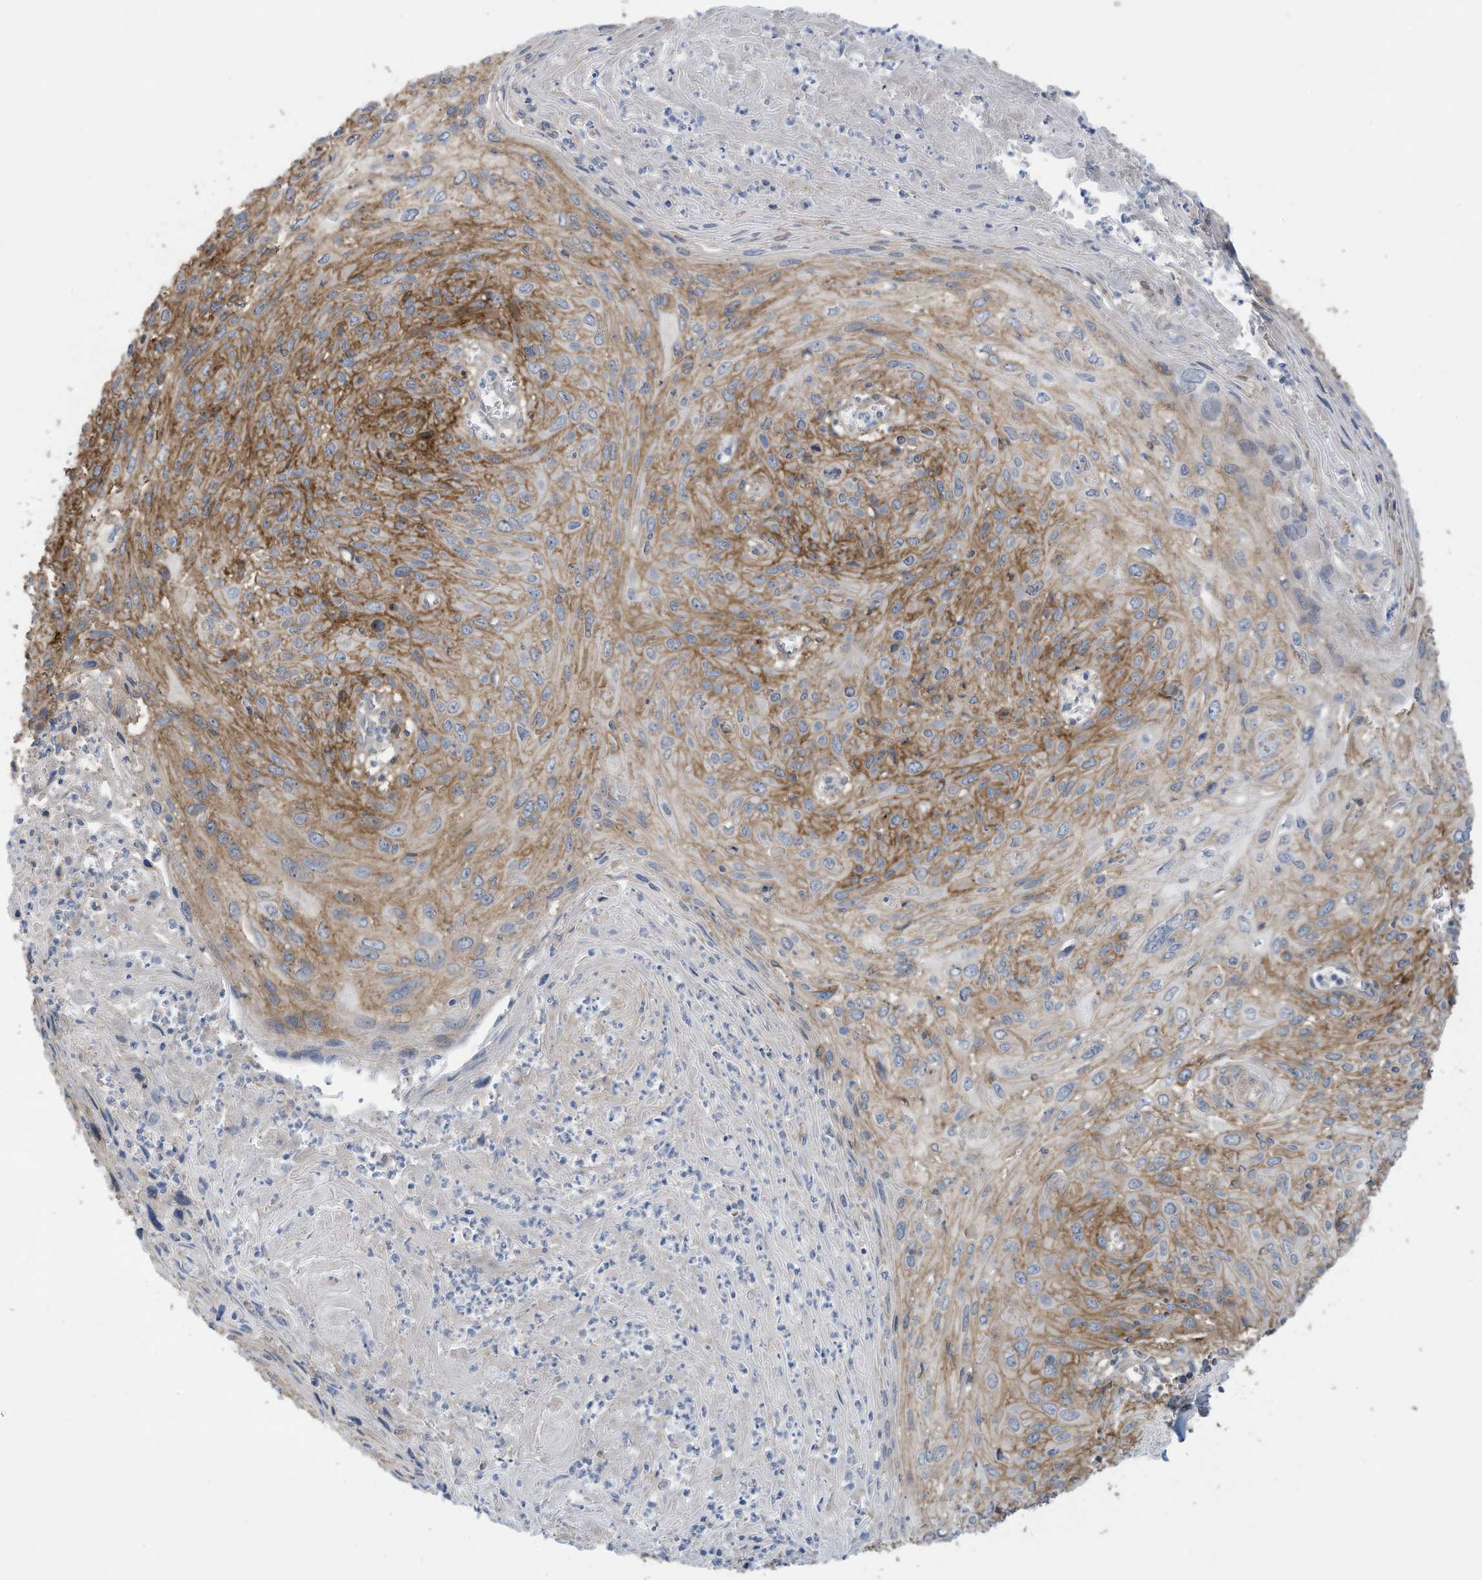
{"staining": {"intensity": "strong", "quantity": ">75%", "location": "cytoplasmic/membranous"}, "tissue": "cervical cancer", "cell_type": "Tumor cells", "image_type": "cancer", "snomed": [{"axis": "morphology", "description": "Squamous cell carcinoma, NOS"}, {"axis": "topography", "description": "Cervix"}], "caption": "Cervical cancer (squamous cell carcinoma) was stained to show a protein in brown. There is high levels of strong cytoplasmic/membranous expression in about >75% of tumor cells. Immunohistochemistry (ihc) stains the protein of interest in brown and the nuclei are stained blue.", "gene": "SLC1A5", "patient": {"sex": "female", "age": 51}}